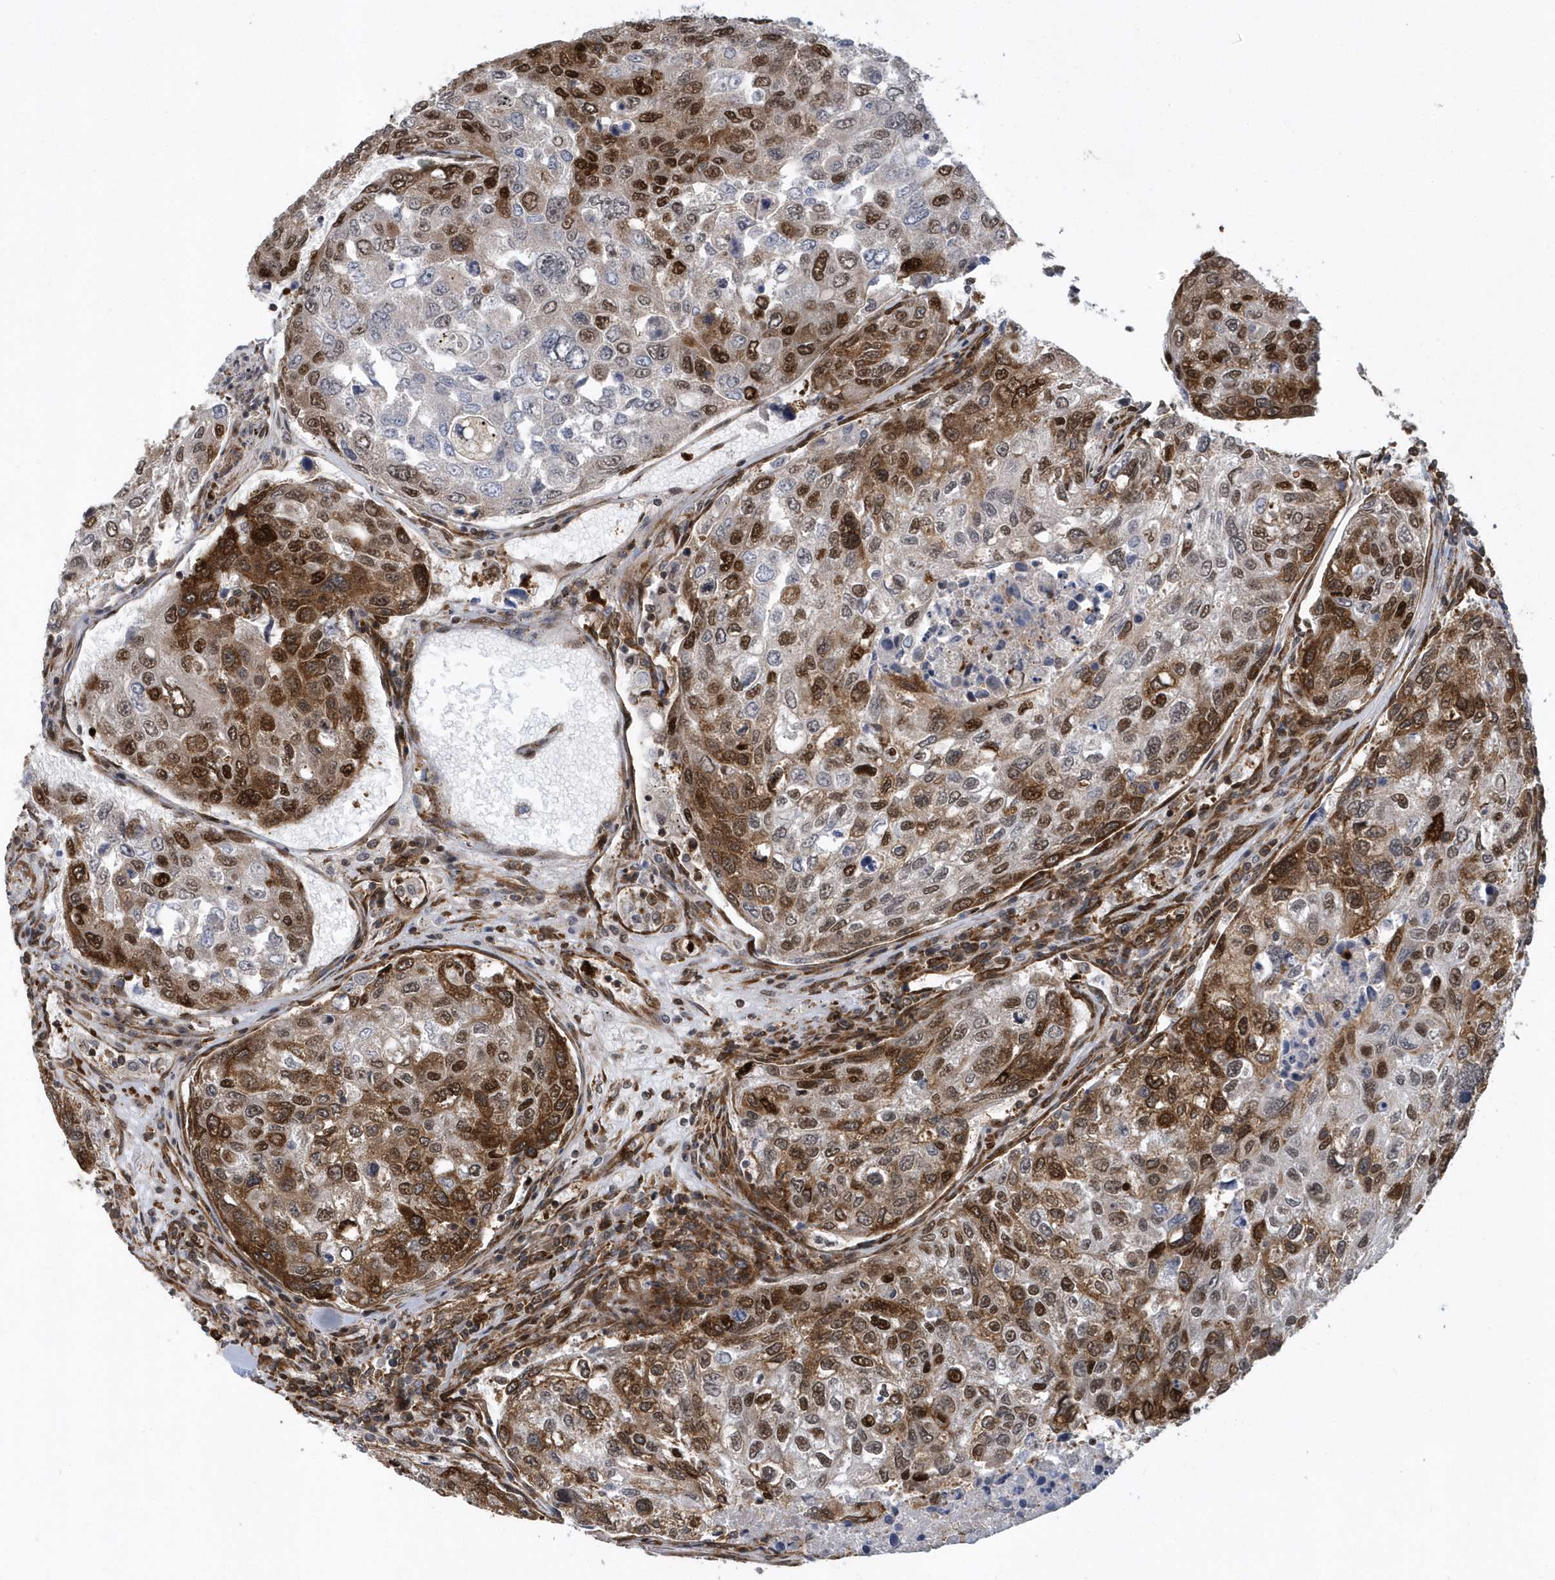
{"staining": {"intensity": "strong", "quantity": "25%-75%", "location": "cytoplasmic/membranous,nuclear"}, "tissue": "urothelial cancer", "cell_type": "Tumor cells", "image_type": "cancer", "snomed": [{"axis": "morphology", "description": "Urothelial carcinoma, High grade"}, {"axis": "topography", "description": "Lymph node"}, {"axis": "topography", "description": "Urinary bladder"}], "caption": "High-grade urothelial carcinoma stained for a protein (brown) demonstrates strong cytoplasmic/membranous and nuclear positive positivity in approximately 25%-75% of tumor cells.", "gene": "PHF1", "patient": {"sex": "male", "age": 51}}